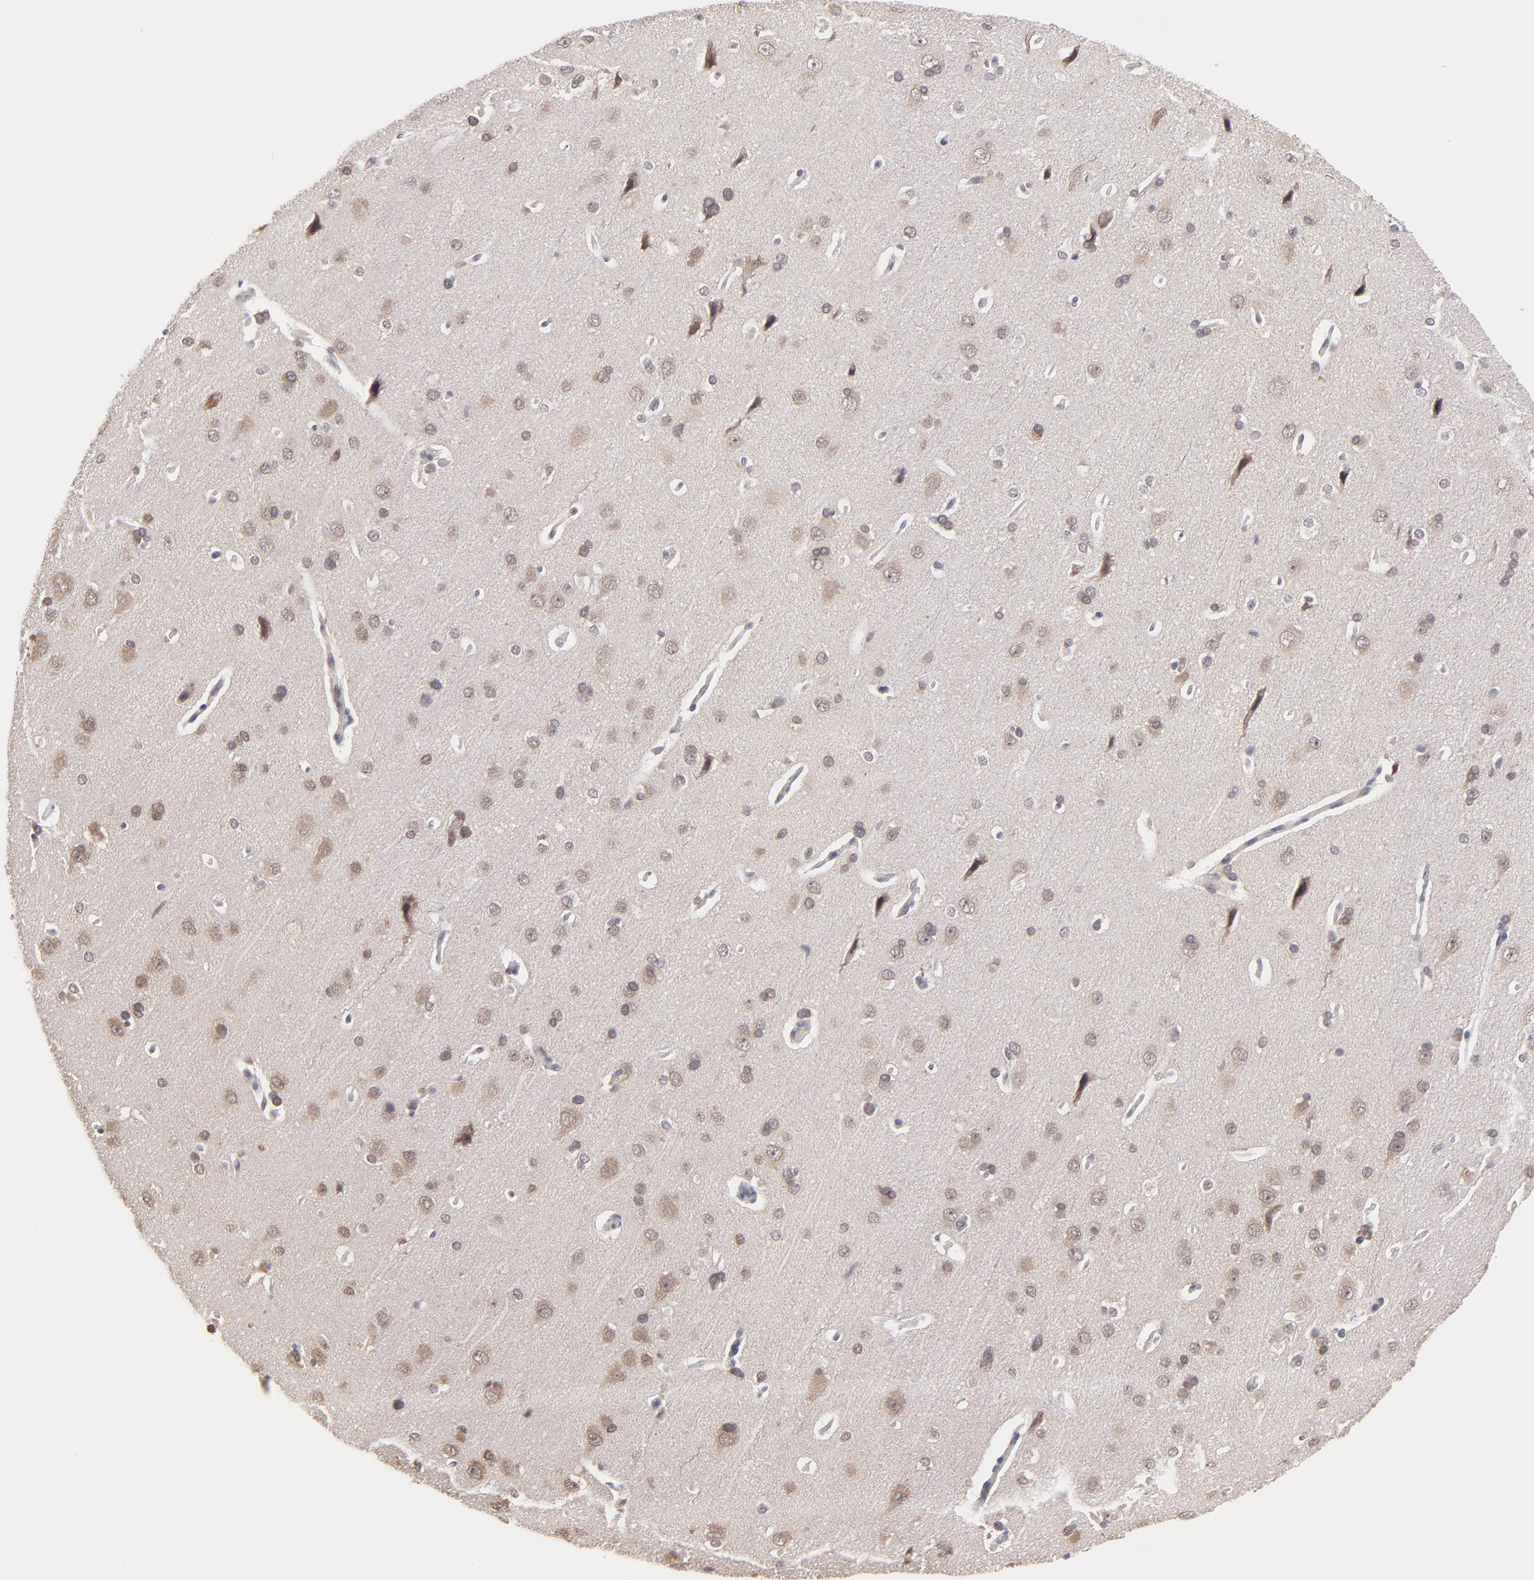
{"staining": {"intensity": "negative", "quantity": "none", "location": "none"}, "tissue": "cerebral cortex", "cell_type": "Endothelial cells", "image_type": "normal", "snomed": [{"axis": "morphology", "description": "Normal tissue, NOS"}, {"axis": "topography", "description": "Cerebral cortex"}], "caption": "Immunohistochemical staining of unremarkable human cerebral cortex demonstrates no significant expression in endothelial cells. The staining is performed using DAB brown chromogen with nuclei counter-stained in using hematoxylin.", "gene": "ZNF747", "patient": {"sex": "male", "age": 62}}